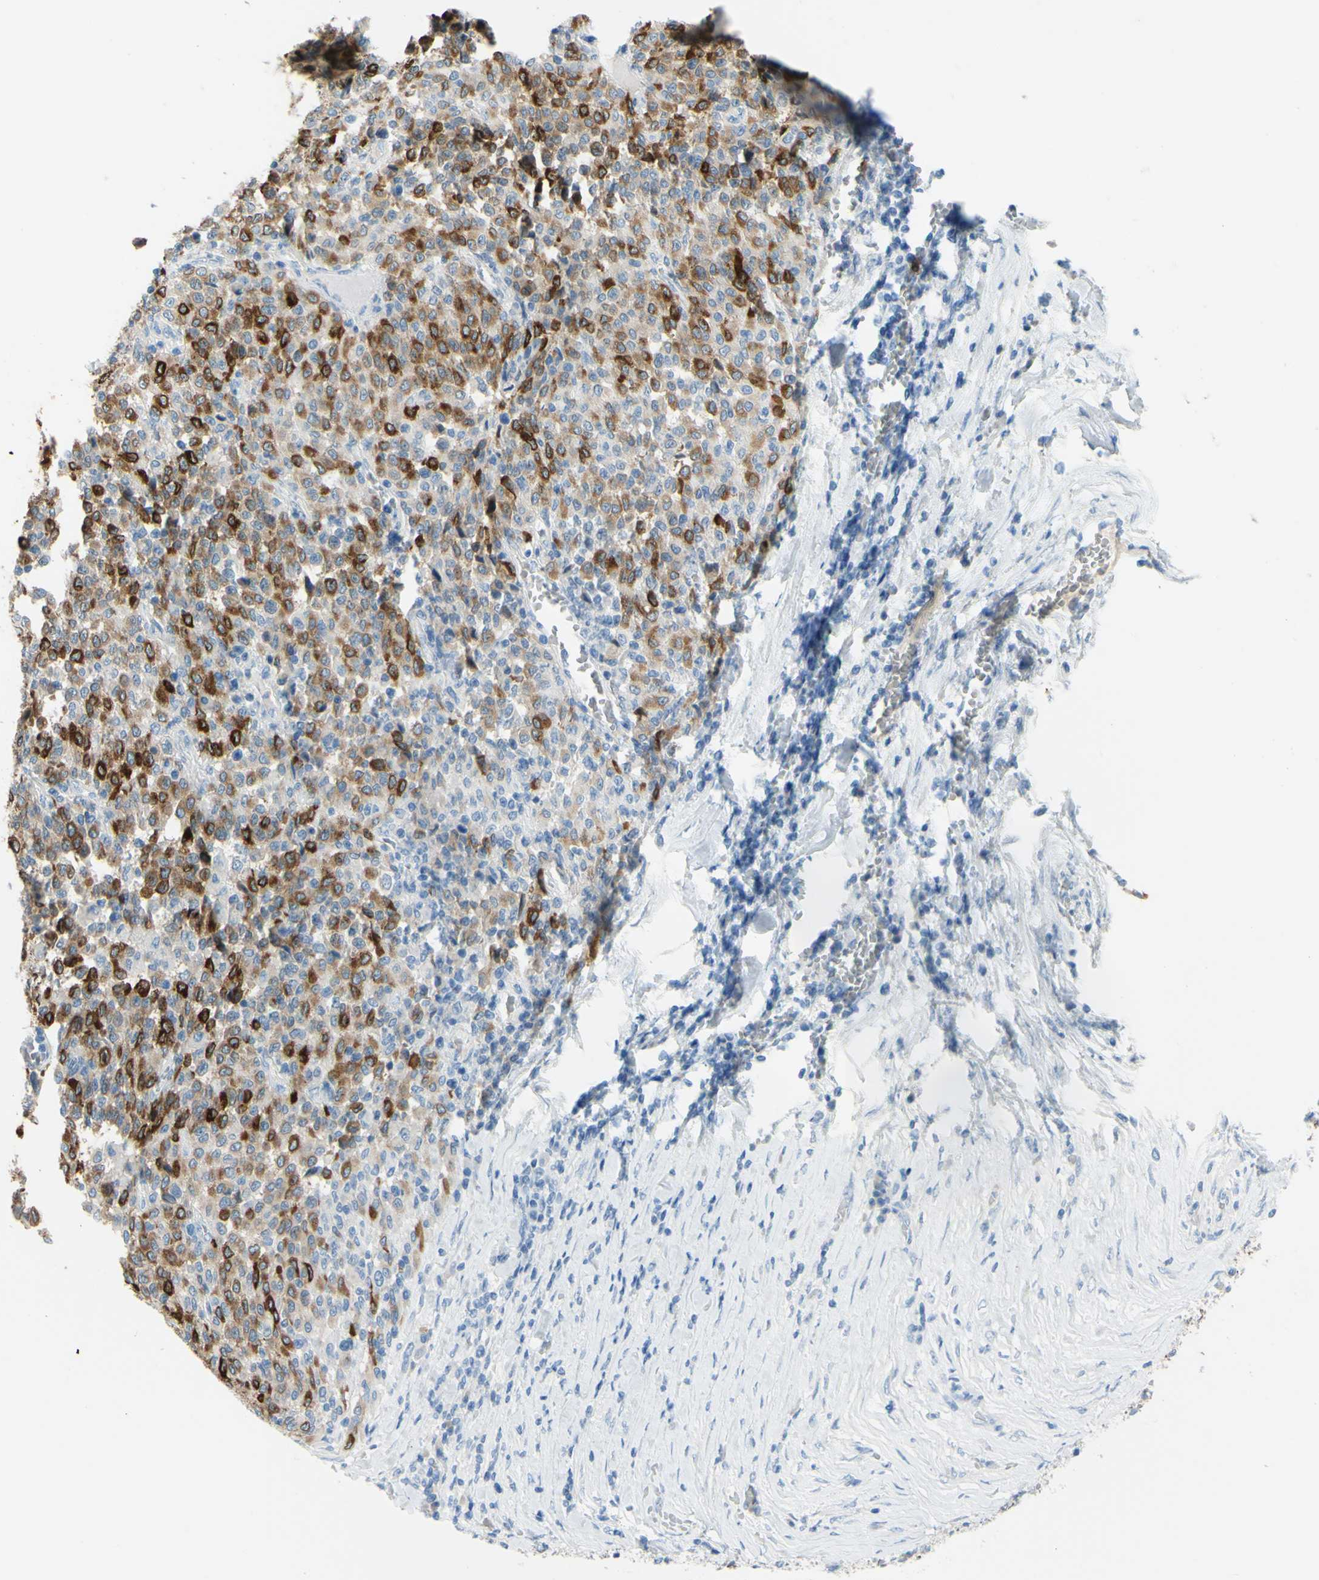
{"staining": {"intensity": "strong", "quantity": "25%-75%", "location": "cytoplasmic/membranous"}, "tissue": "melanoma", "cell_type": "Tumor cells", "image_type": "cancer", "snomed": [{"axis": "morphology", "description": "Malignant melanoma, Metastatic site"}, {"axis": "topography", "description": "Pancreas"}], "caption": "Malignant melanoma (metastatic site) tissue exhibits strong cytoplasmic/membranous expression in approximately 25%-75% of tumor cells", "gene": "DCT", "patient": {"sex": "female", "age": 30}}